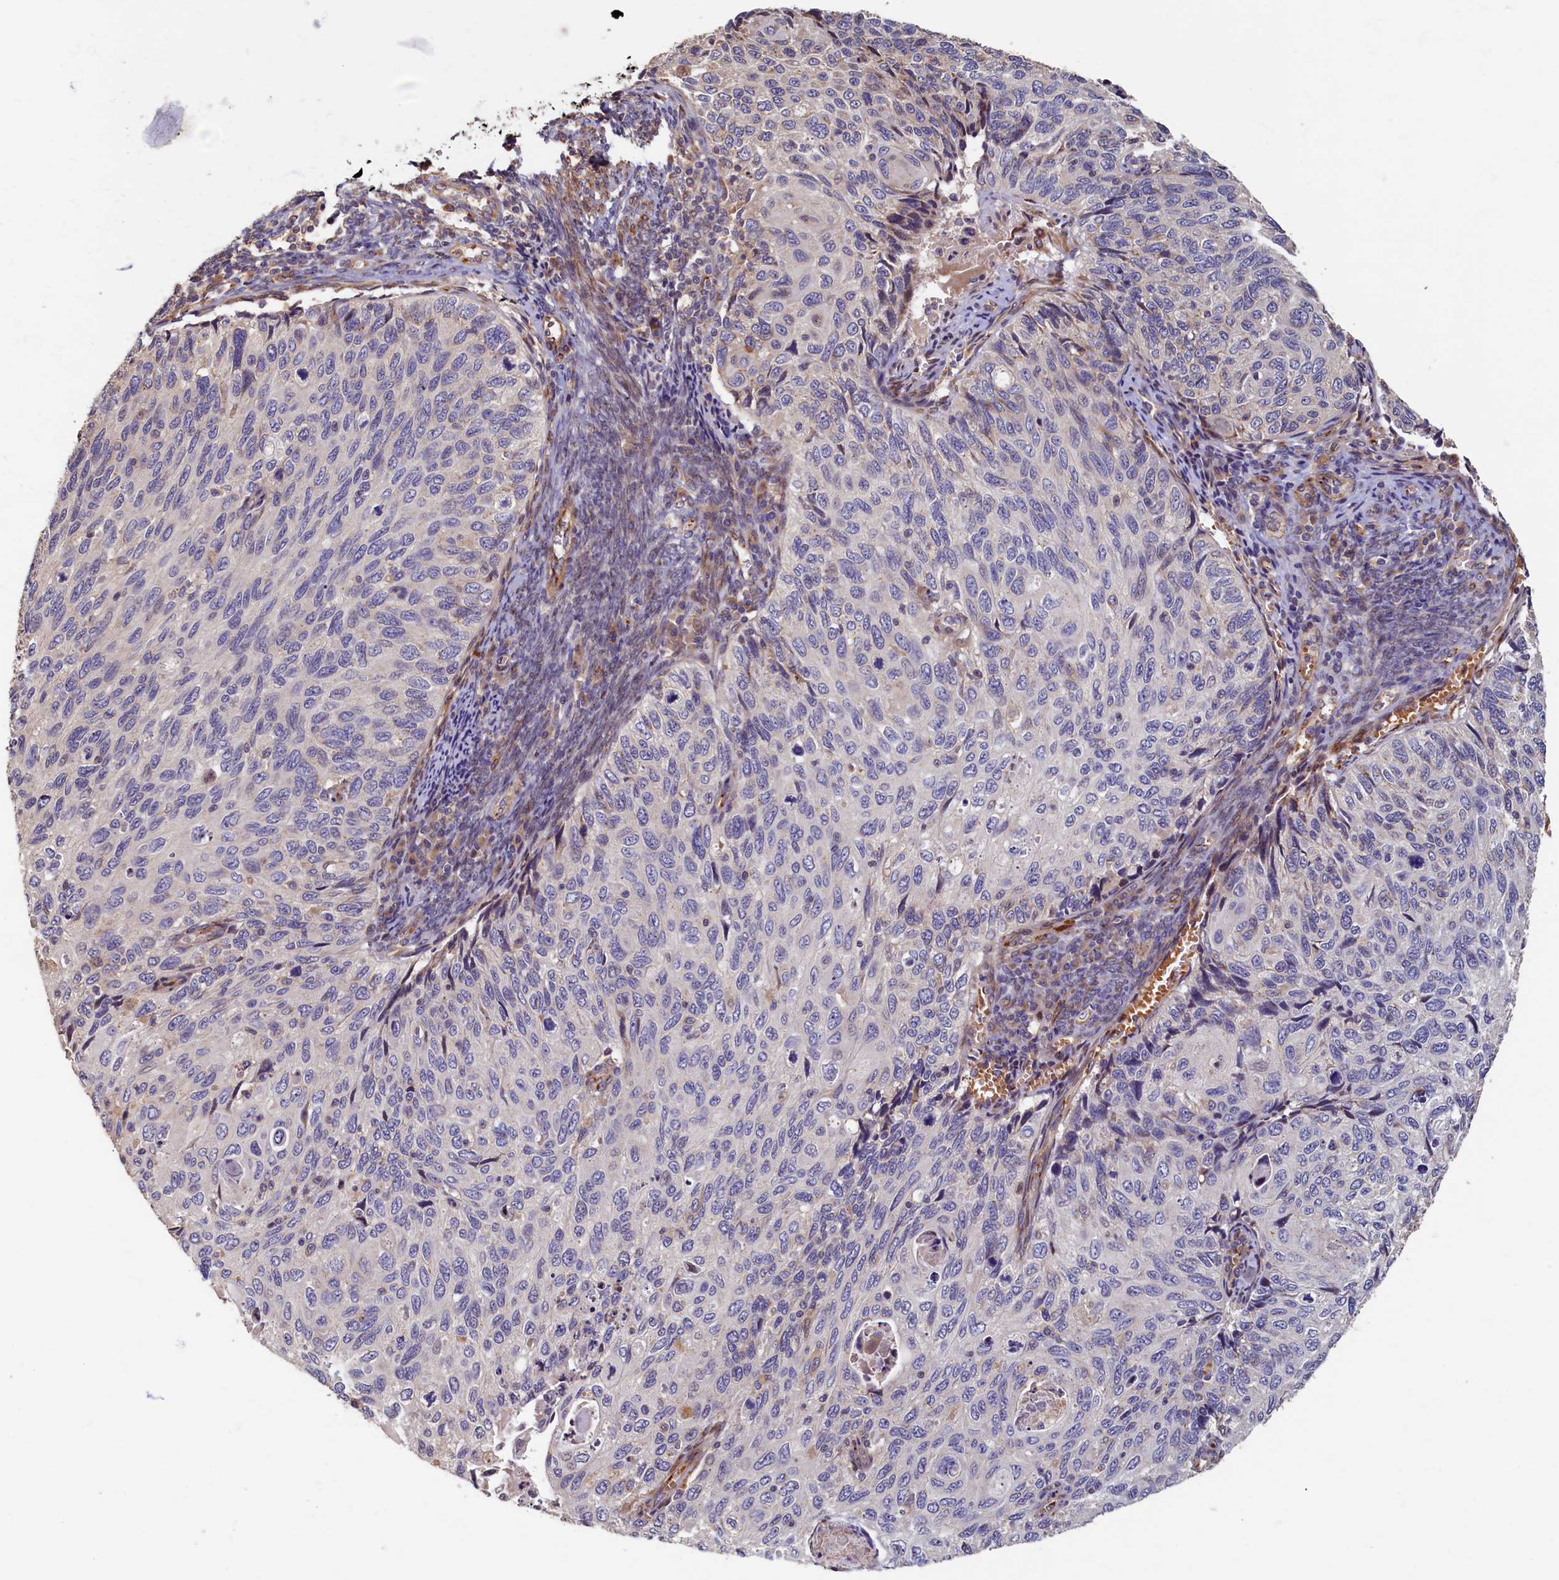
{"staining": {"intensity": "weak", "quantity": "<25%", "location": "cytoplasmic/membranous"}, "tissue": "cervical cancer", "cell_type": "Tumor cells", "image_type": "cancer", "snomed": [{"axis": "morphology", "description": "Squamous cell carcinoma, NOS"}, {"axis": "topography", "description": "Cervix"}], "caption": "IHC of cervical cancer (squamous cell carcinoma) reveals no positivity in tumor cells.", "gene": "TMEM181", "patient": {"sex": "female", "age": 70}}